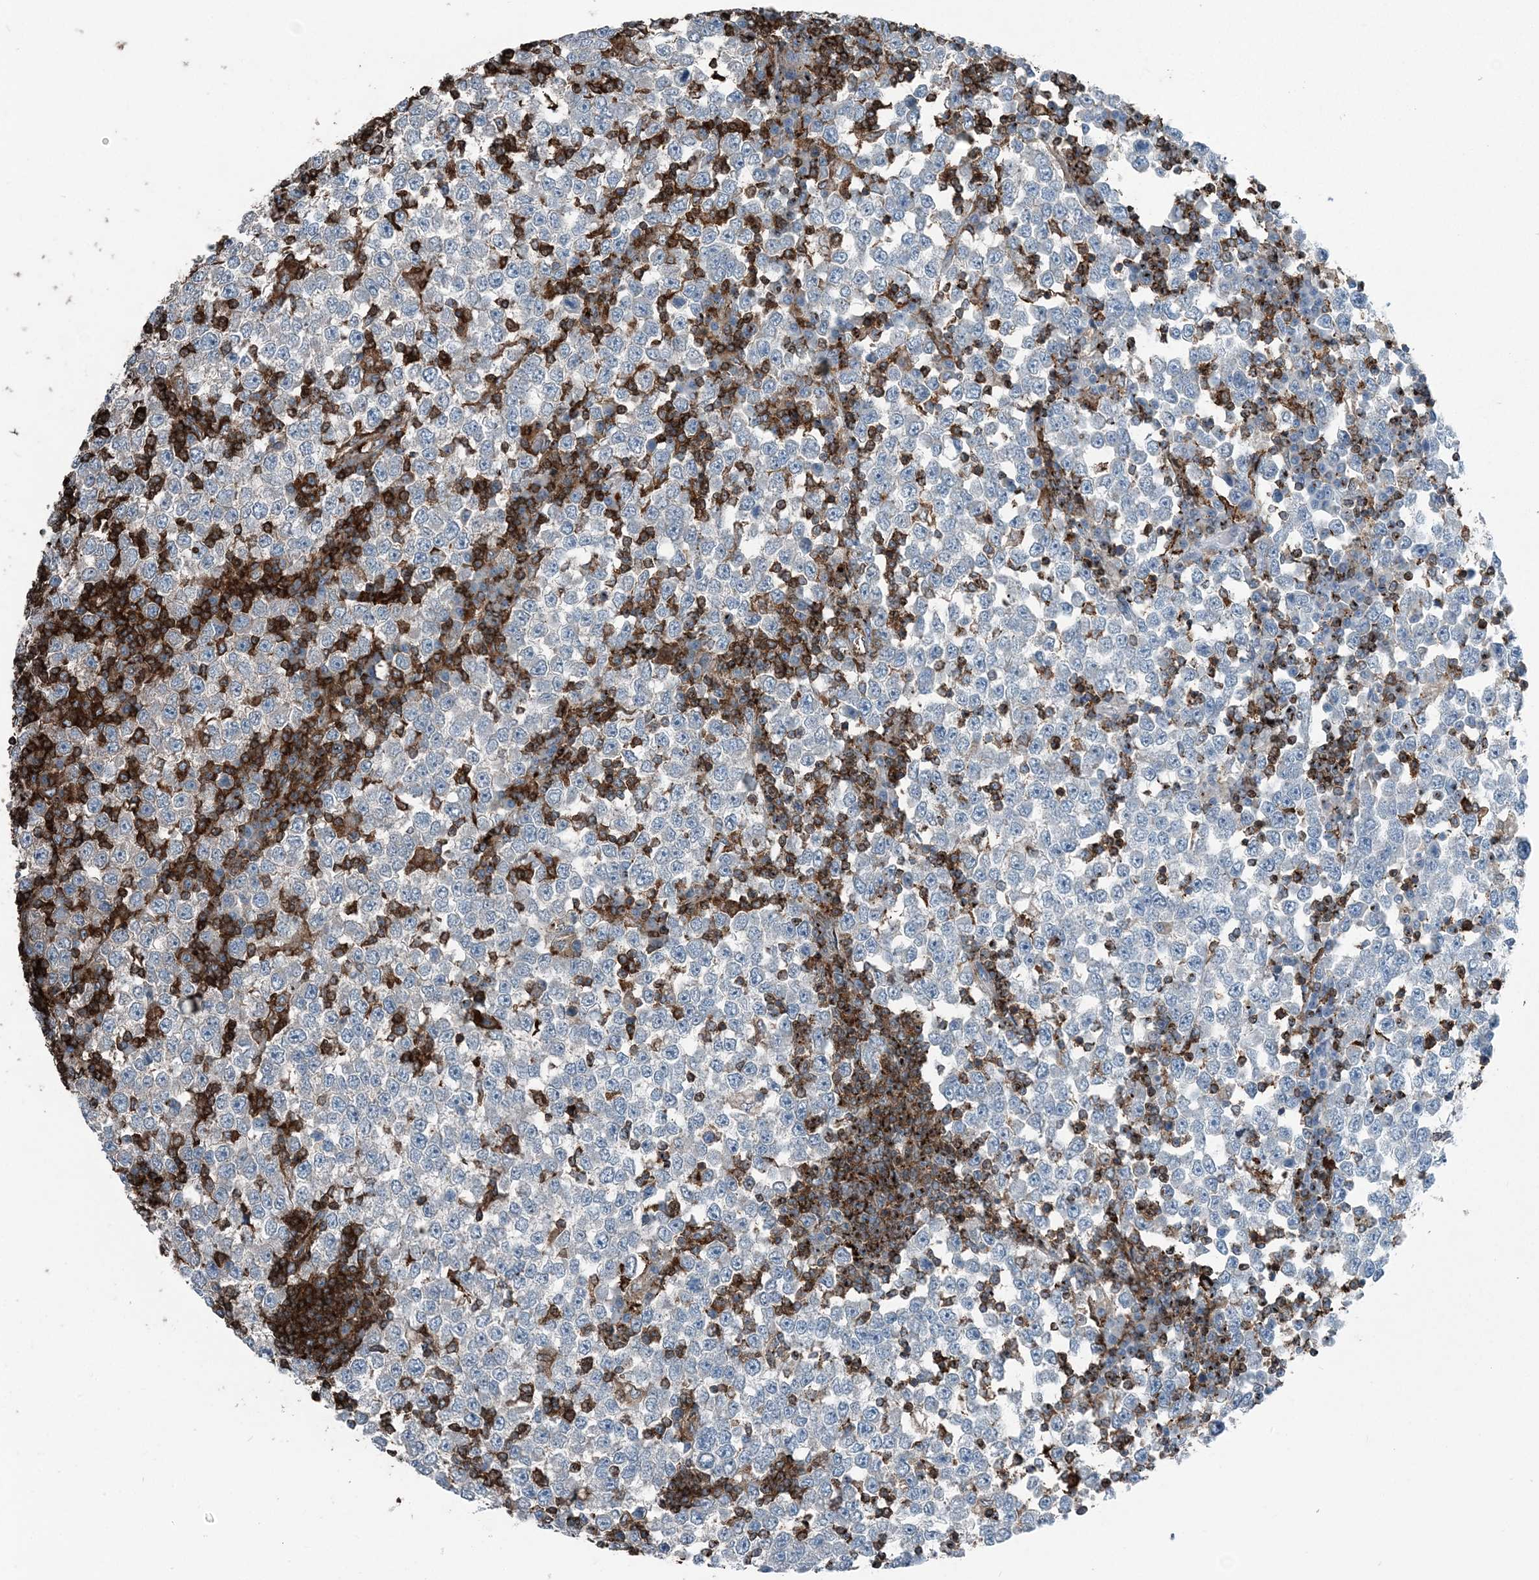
{"staining": {"intensity": "weak", "quantity": "<25%", "location": "cytoplasmic/membranous"}, "tissue": "testis cancer", "cell_type": "Tumor cells", "image_type": "cancer", "snomed": [{"axis": "morphology", "description": "Seminoma, NOS"}, {"axis": "topography", "description": "Testis"}], "caption": "Human testis seminoma stained for a protein using IHC demonstrates no staining in tumor cells.", "gene": "CFL1", "patient": {"sex": "male", "age": 65}}